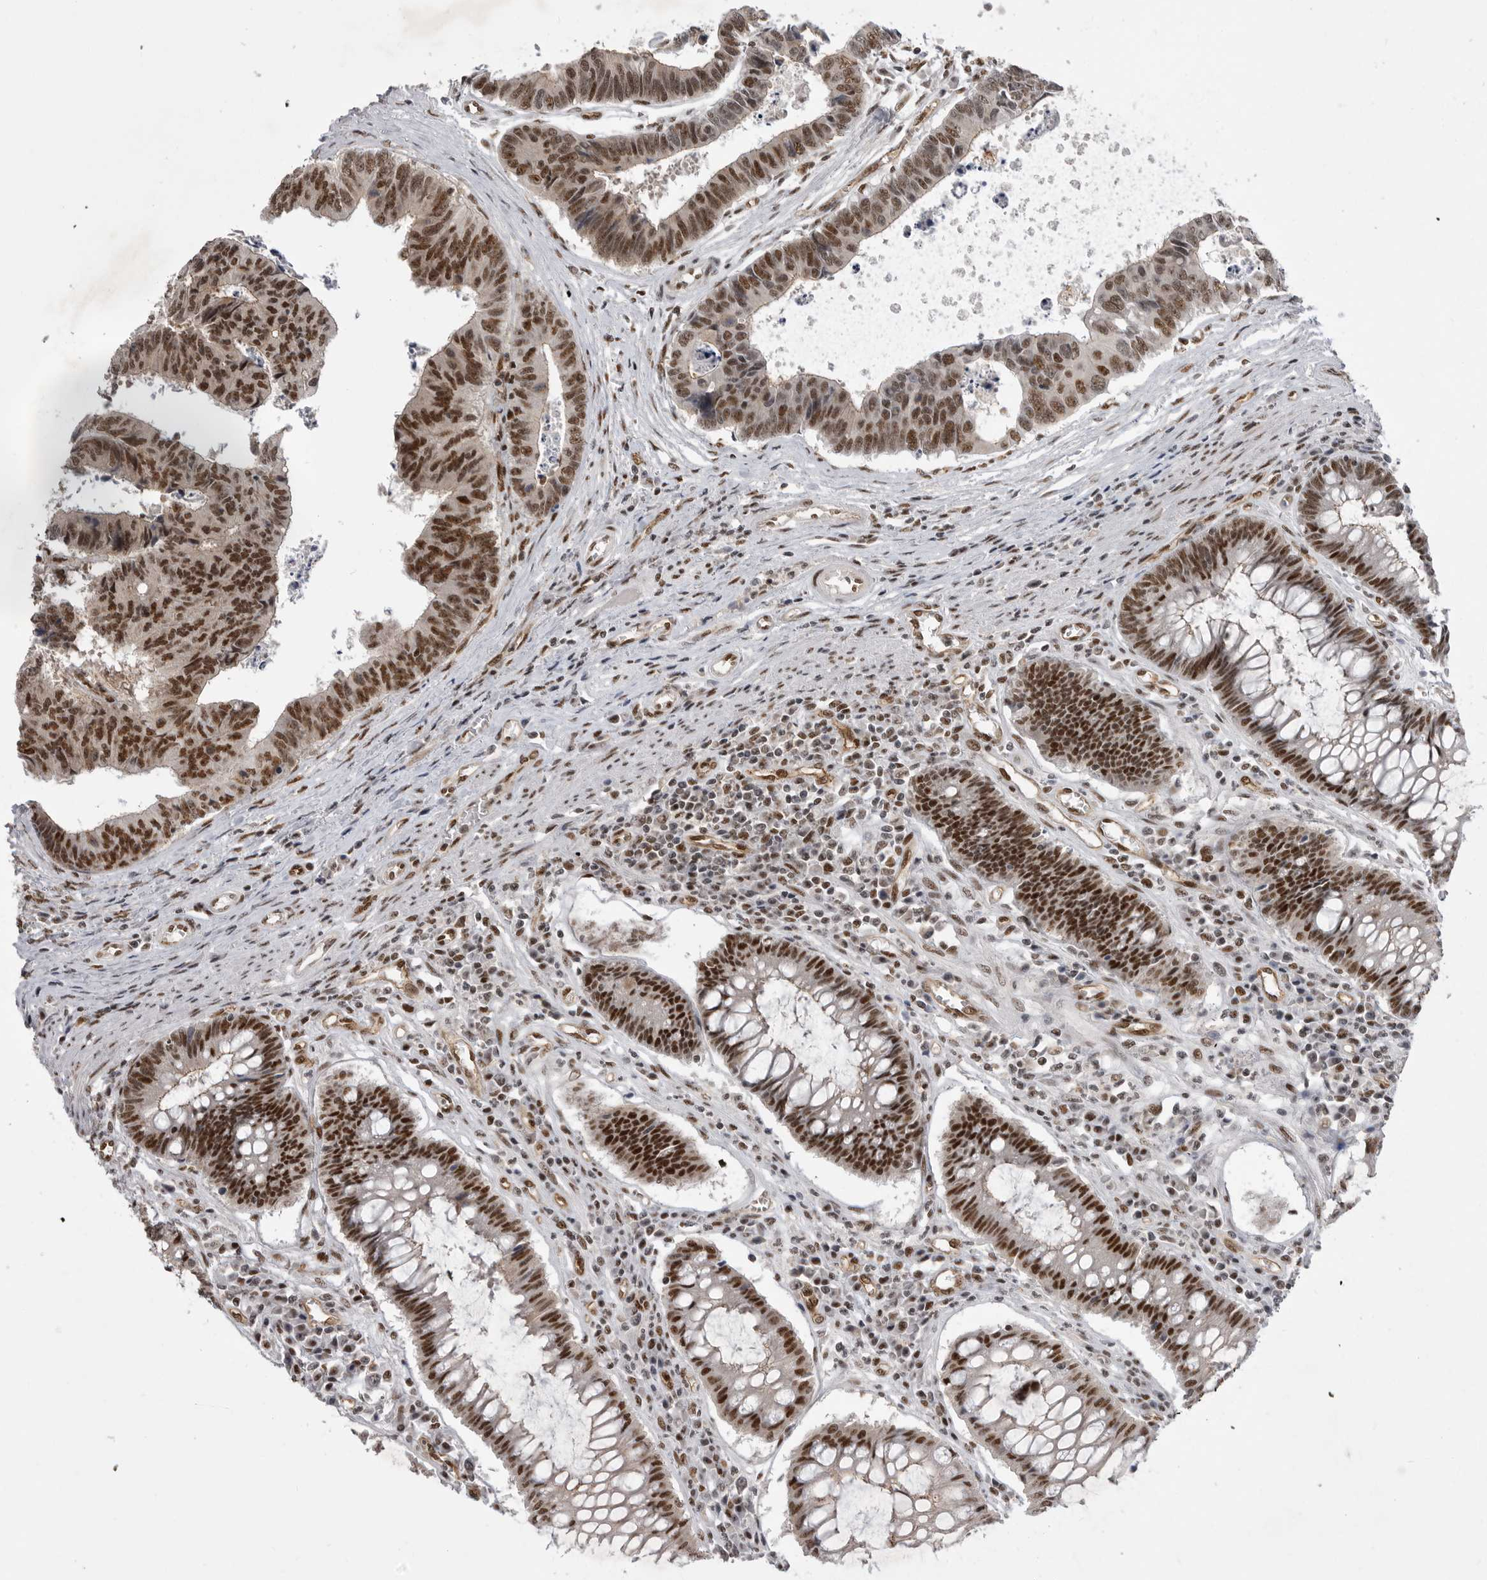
{"staining": {"intensity": "strong", "quantity": ">75%", "location": "nuclear"}, "tissue": "colorectal cancer", "cell_type": "Tumor cells", "image_type": "cancer", "snomed": [{"axis": "morphology", "description": "Adenocarcinoma, NOS"}, {"axis": "topography", "description": "Rectum"}], "caption": "Tumor cells reveal high levels of strong nuclear staining in about >75% of cells in human colorectal cancer.", "gene": "PPP1R8", "patient": {"sex": "male", "age": 84}}